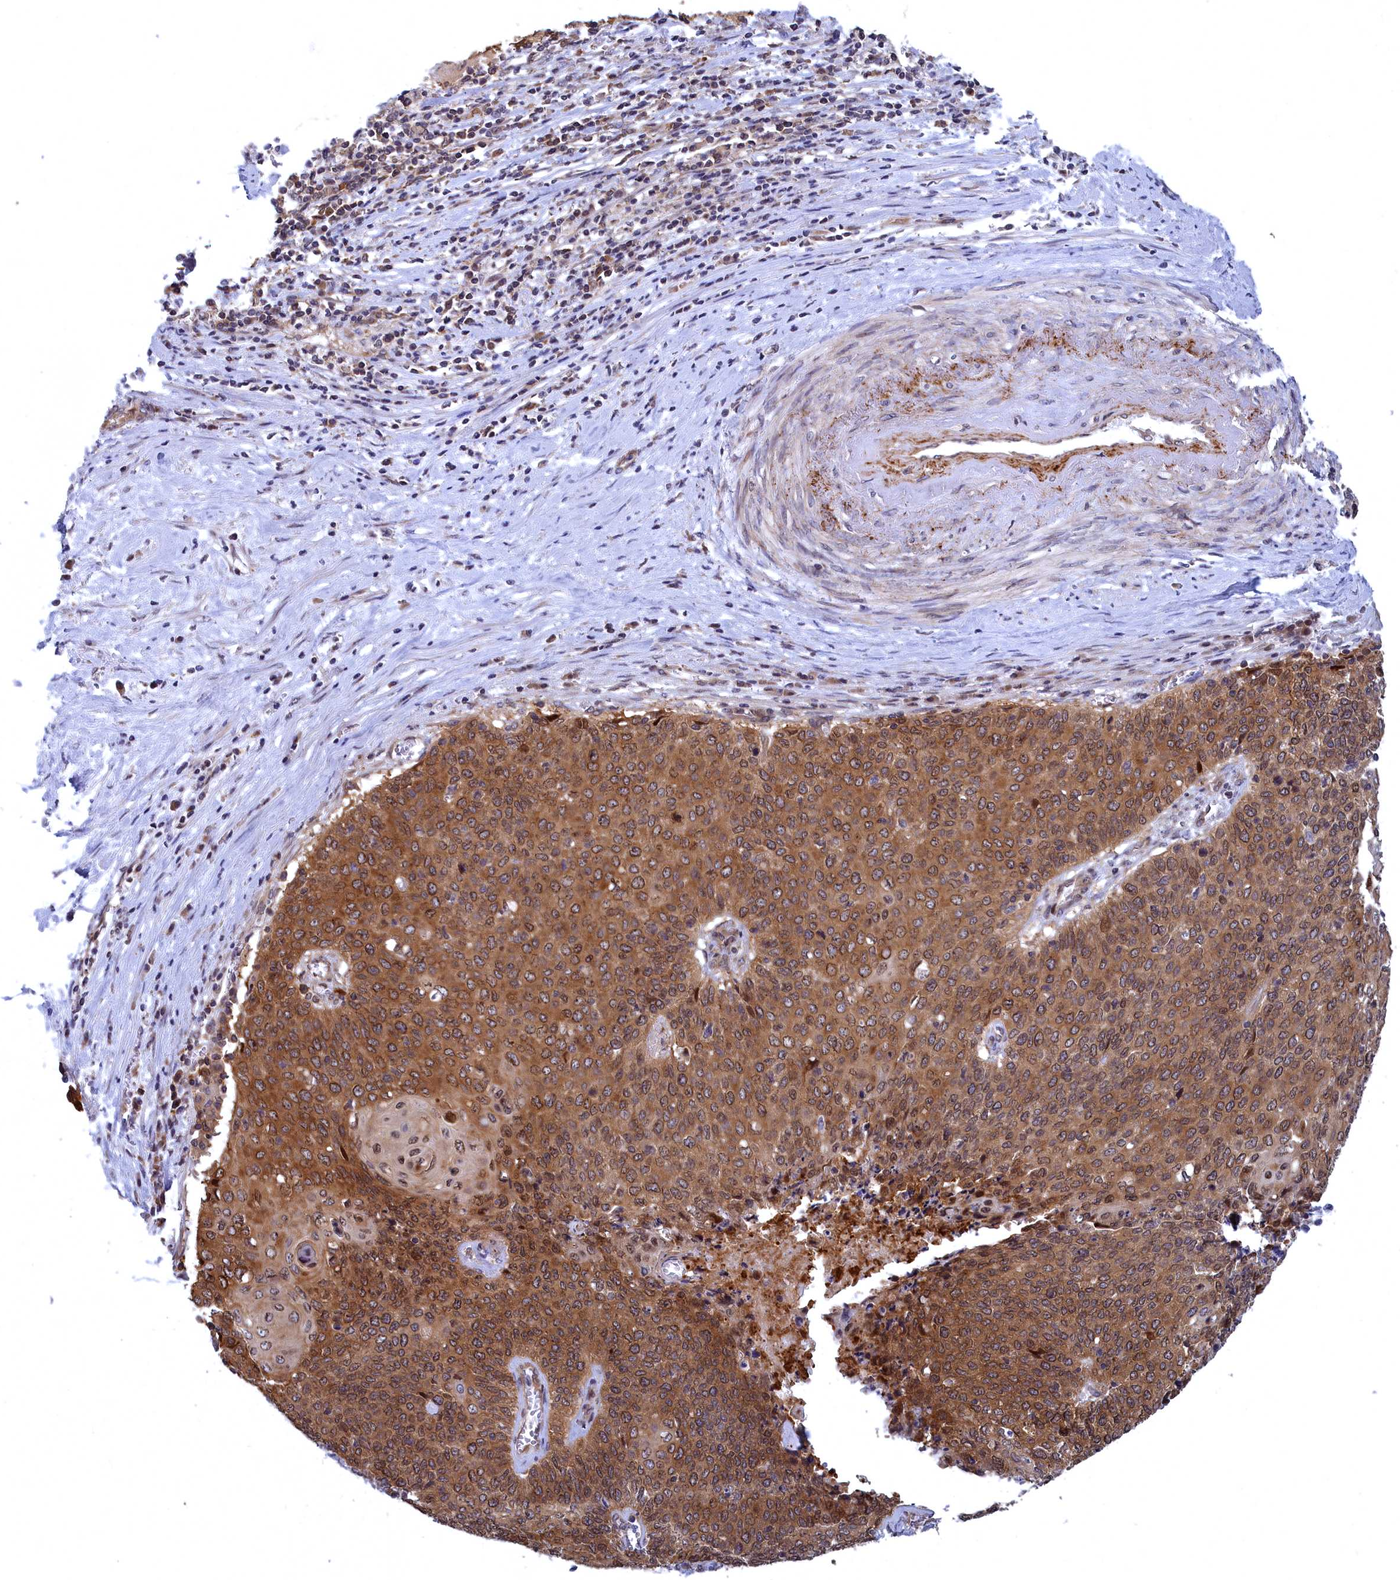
{"staining": {"intensity": "moderate", "quantity": ">75%", "location": "cytoplasmic/membranous,nuclear"}, "tissue": "cervical cancer", "cell_type": "Tumor cells", "image_type": "cancer", "snomed": [{"axis": "morphology", "description": "Squamous cell carcinoma, NOS"}, {"axis": "topography", "description": "Cervix"}], "caption": "Tumor cells demonstrate moderate cytoplasmic/membranous and nuclear staining in about >75% of cells in cervical cancer.", "gene": "NAA10", "patient": {"sex": "female", "age": 39}}